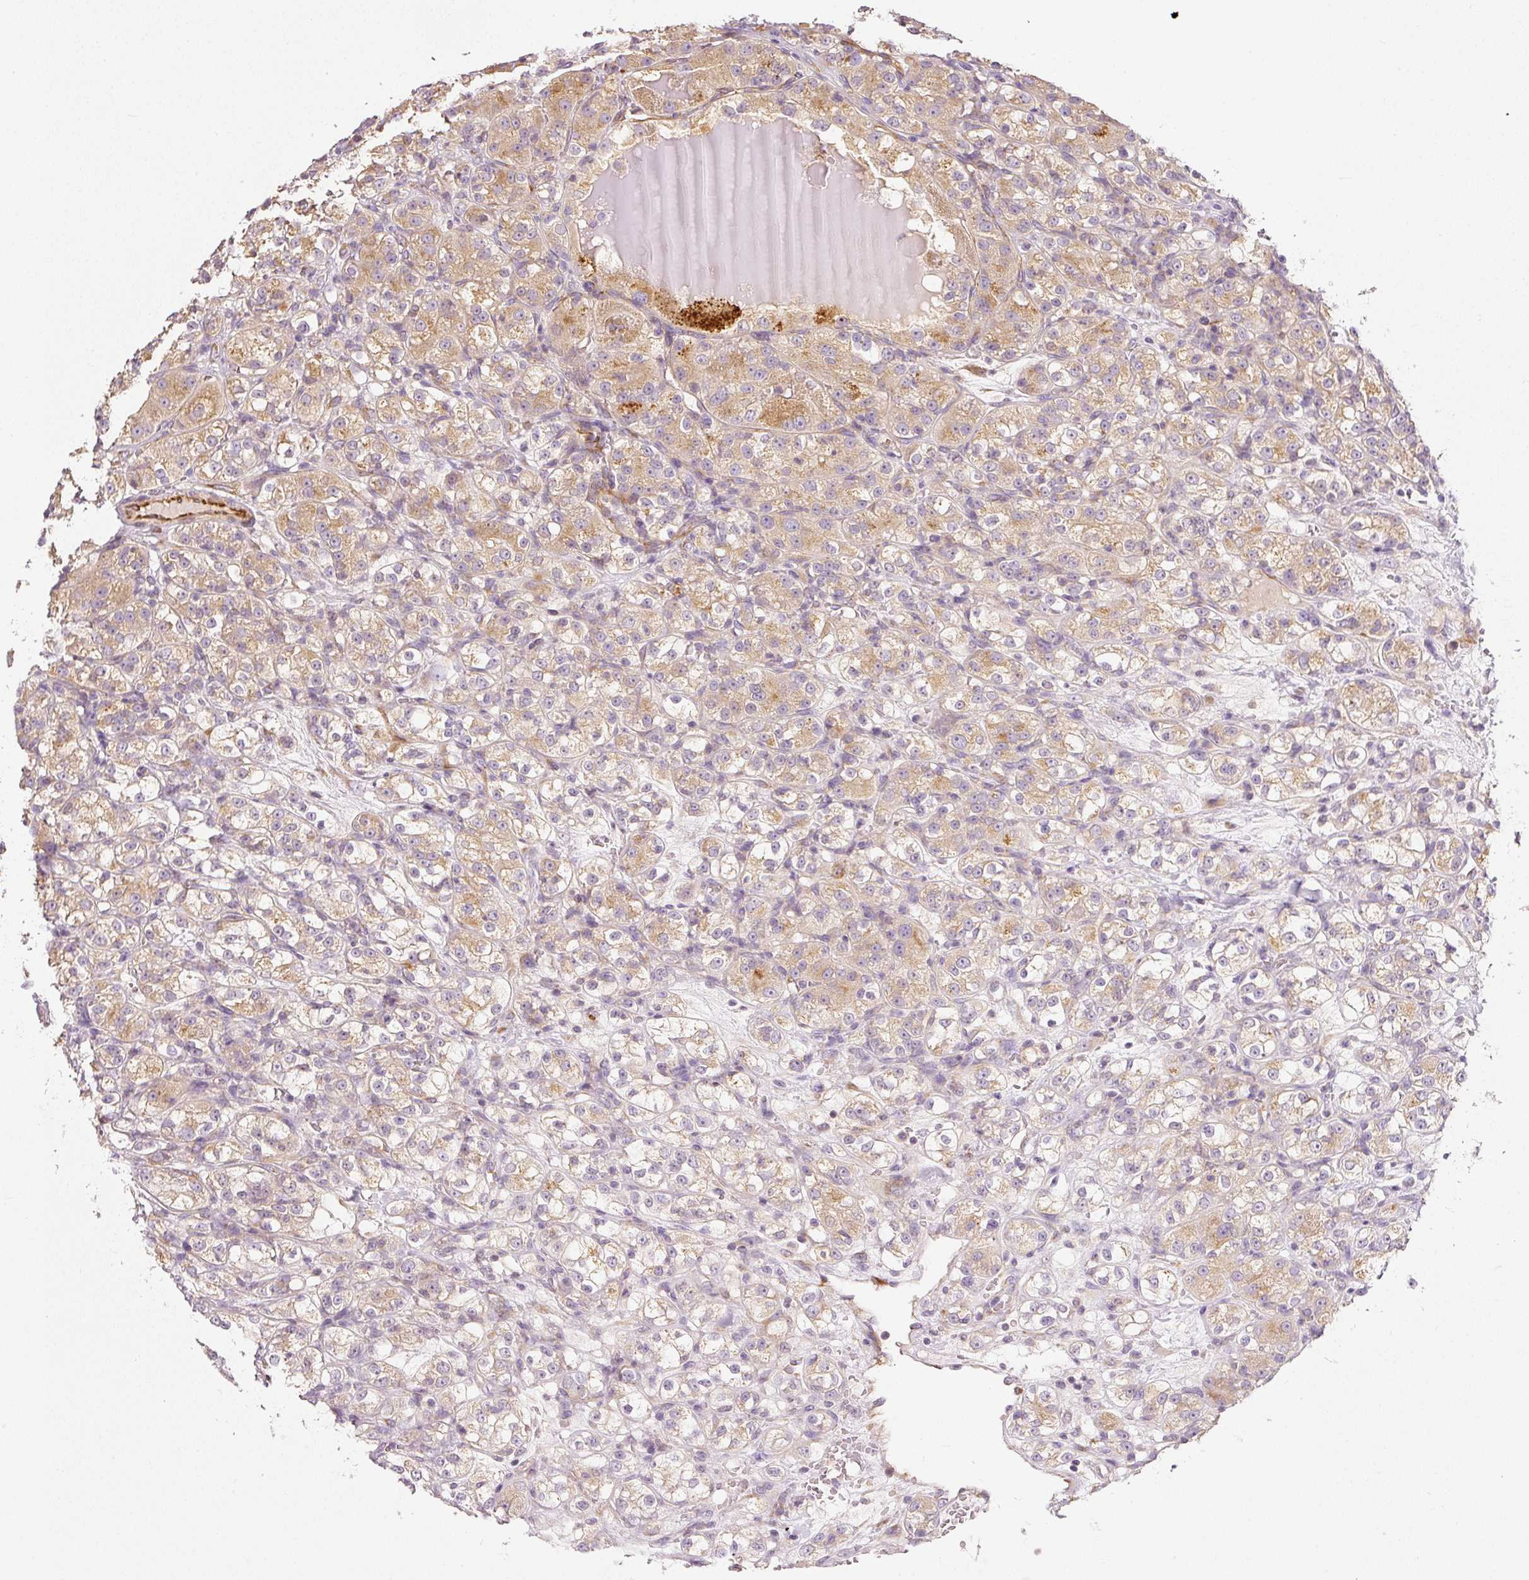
{"staining": {"intensity": "moderate", "quantity": ">75%", "location": "cytoplasmic/membranous"}, "tissue": "renal cancer", "cell_type": "Tumor cells", "image_type": "cancer", "snomed": [{"axis": "morphology", "description": "Normal tissue, NOS"}, {"axis": "morphology", "description": "Adenocarcinoma, NOS"}, {"axis": "topography", "description": "Kidney"}], "caption": "Renal cancer was stained to show a protein in brown. There is medium levels of moderate cytoplasmic/membranous positivity in about >75% of tumor cells.", "gene": "RNF167", "patient": {"sex": "male", "age": 61}}